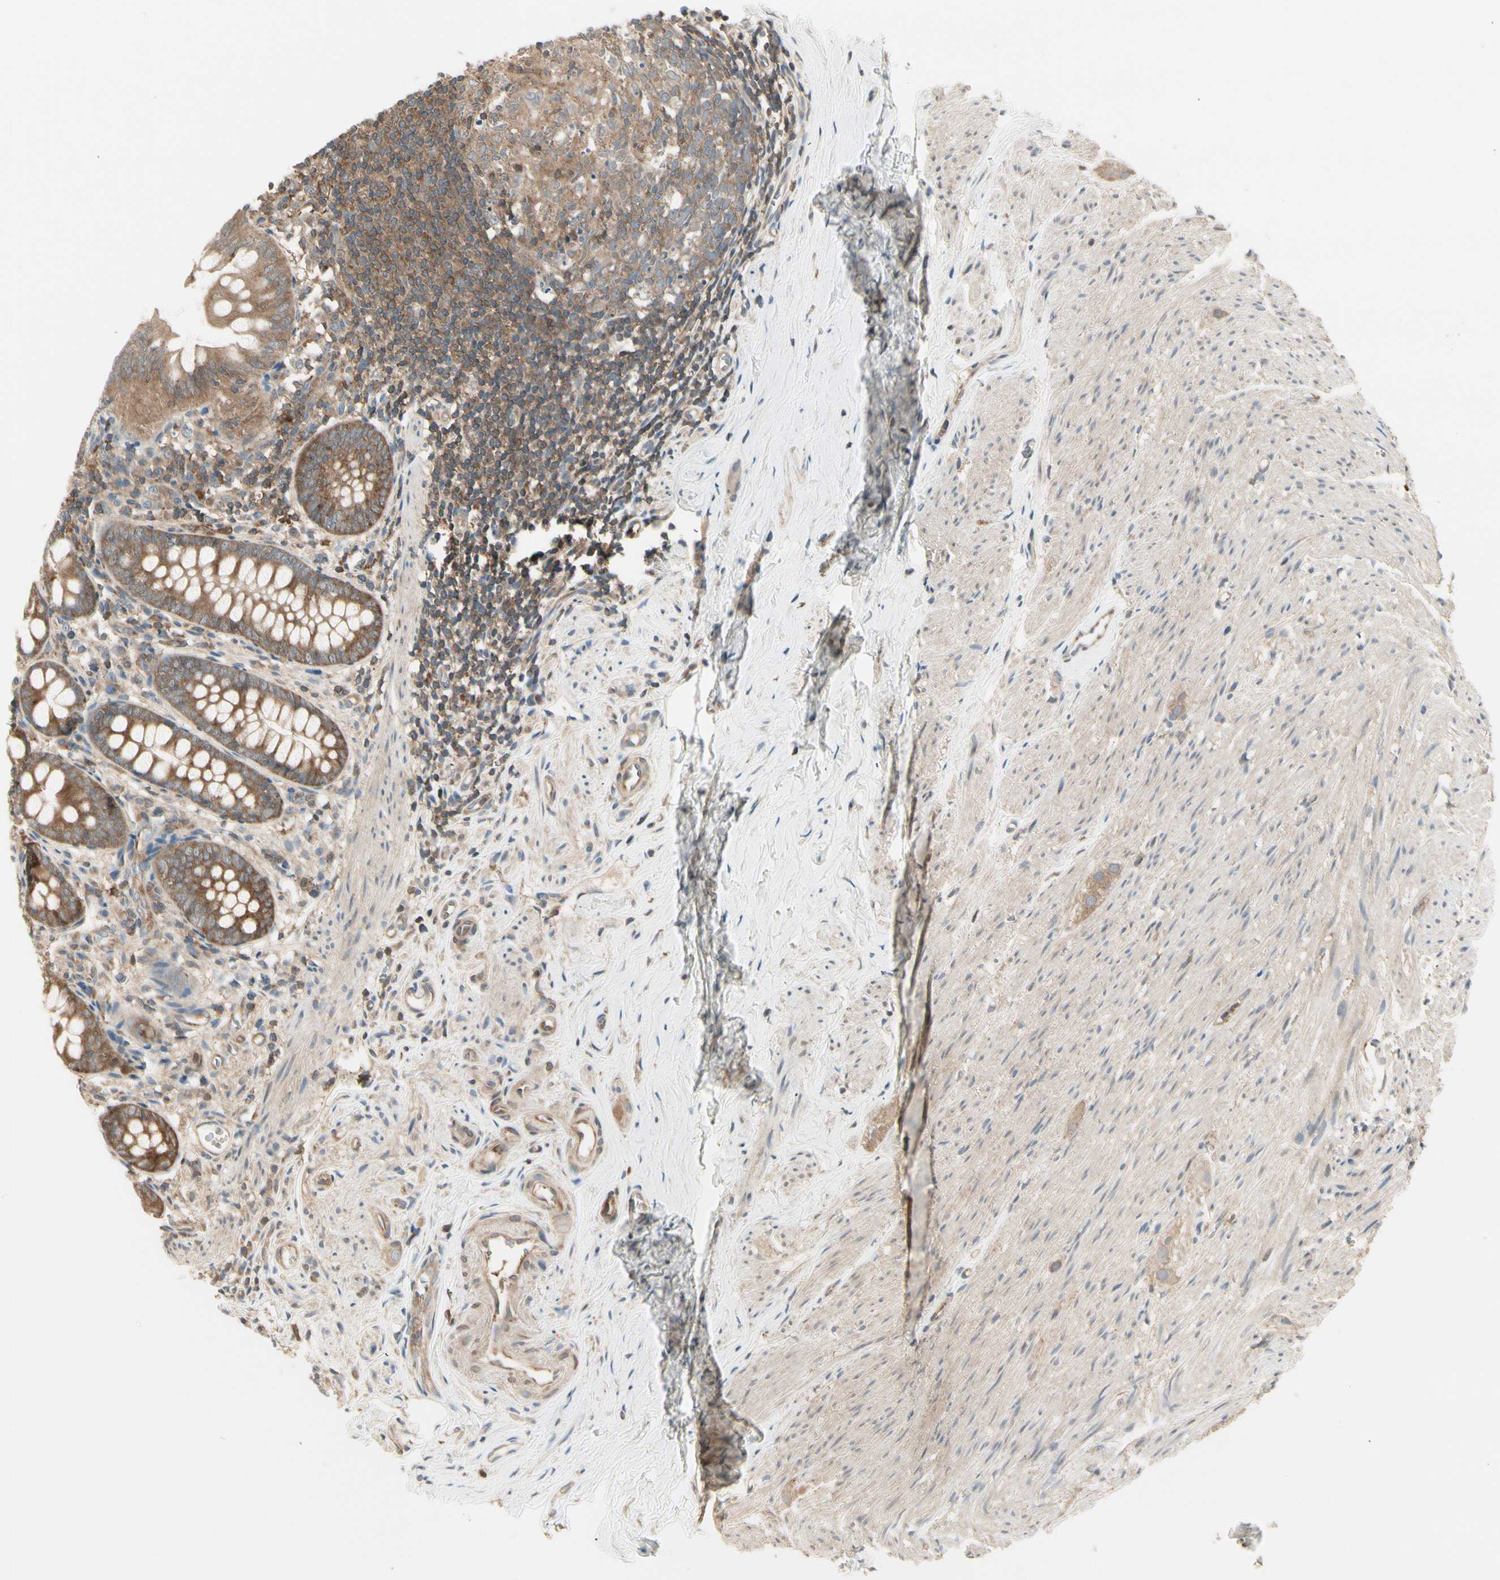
{"staining": {"intensity": "moderate", "quantity": ">75%", "location": "cytoplasmic/membranous"}, "tissue": "appendix", "cell_type": "Glandular cells", "image_type": "normal", "snomed": [{"axis": "morphology", "description": "Normal tissue, NOS"}, {"axis": "topography", "description": "Appendix"}], "caption": "Immunohistochemistry (IHC) photomicrograph of benign human appendix stained for a protein (brown), which exhibits medium levels of moderate cytoplasmic/membranous staining in approximately >75% of glandular cells.", "gene": "OXSR1", "patient": {"sex": "female", "age": 77}}